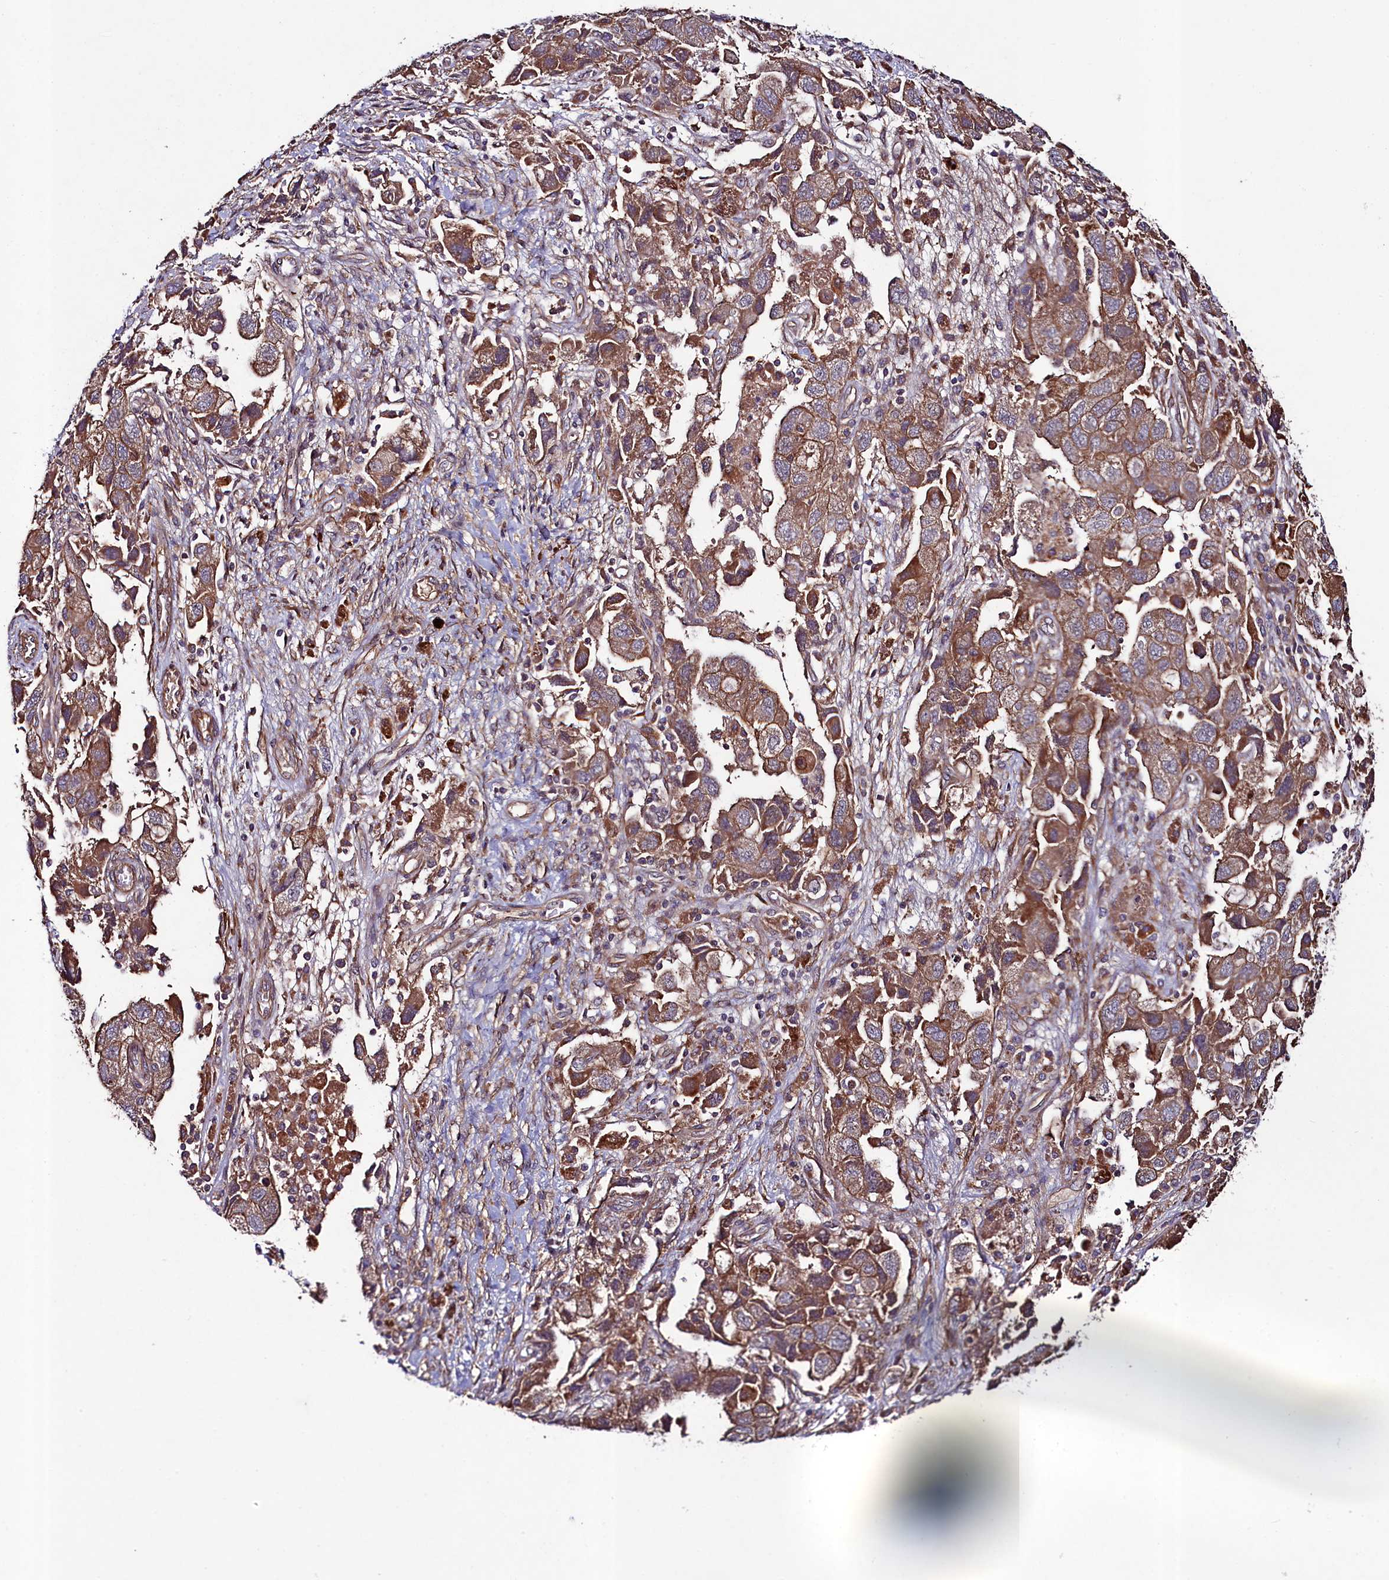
{"staining": {"intensity": "moderate", "quantity": ">75%", "location": "cytoplasmic/membranous"}, "tissue": "ovarian cancer", "cell_type": "Tumor cells", "image_type": "cancer", "snomed": [{"axis": "morphology", "description": "Carcinoma, NOS"}, {"axis": "morphology", "description": "Cystadenocarcinoma, serous, NOS"}, {"axis": "topography", "description": "Ovary"}], "caption": "DAB immunohistochemical staining of ovarian cancer exhibits moderate cytoplasmic/membranous protein positivity in about >75% of tumor cells. Immunohistochemistry stains the protein of interest in brown and the nuclei are stained blue.", "gene": "CCDC102A", "patient": {"sex": "female", "age": 69}}